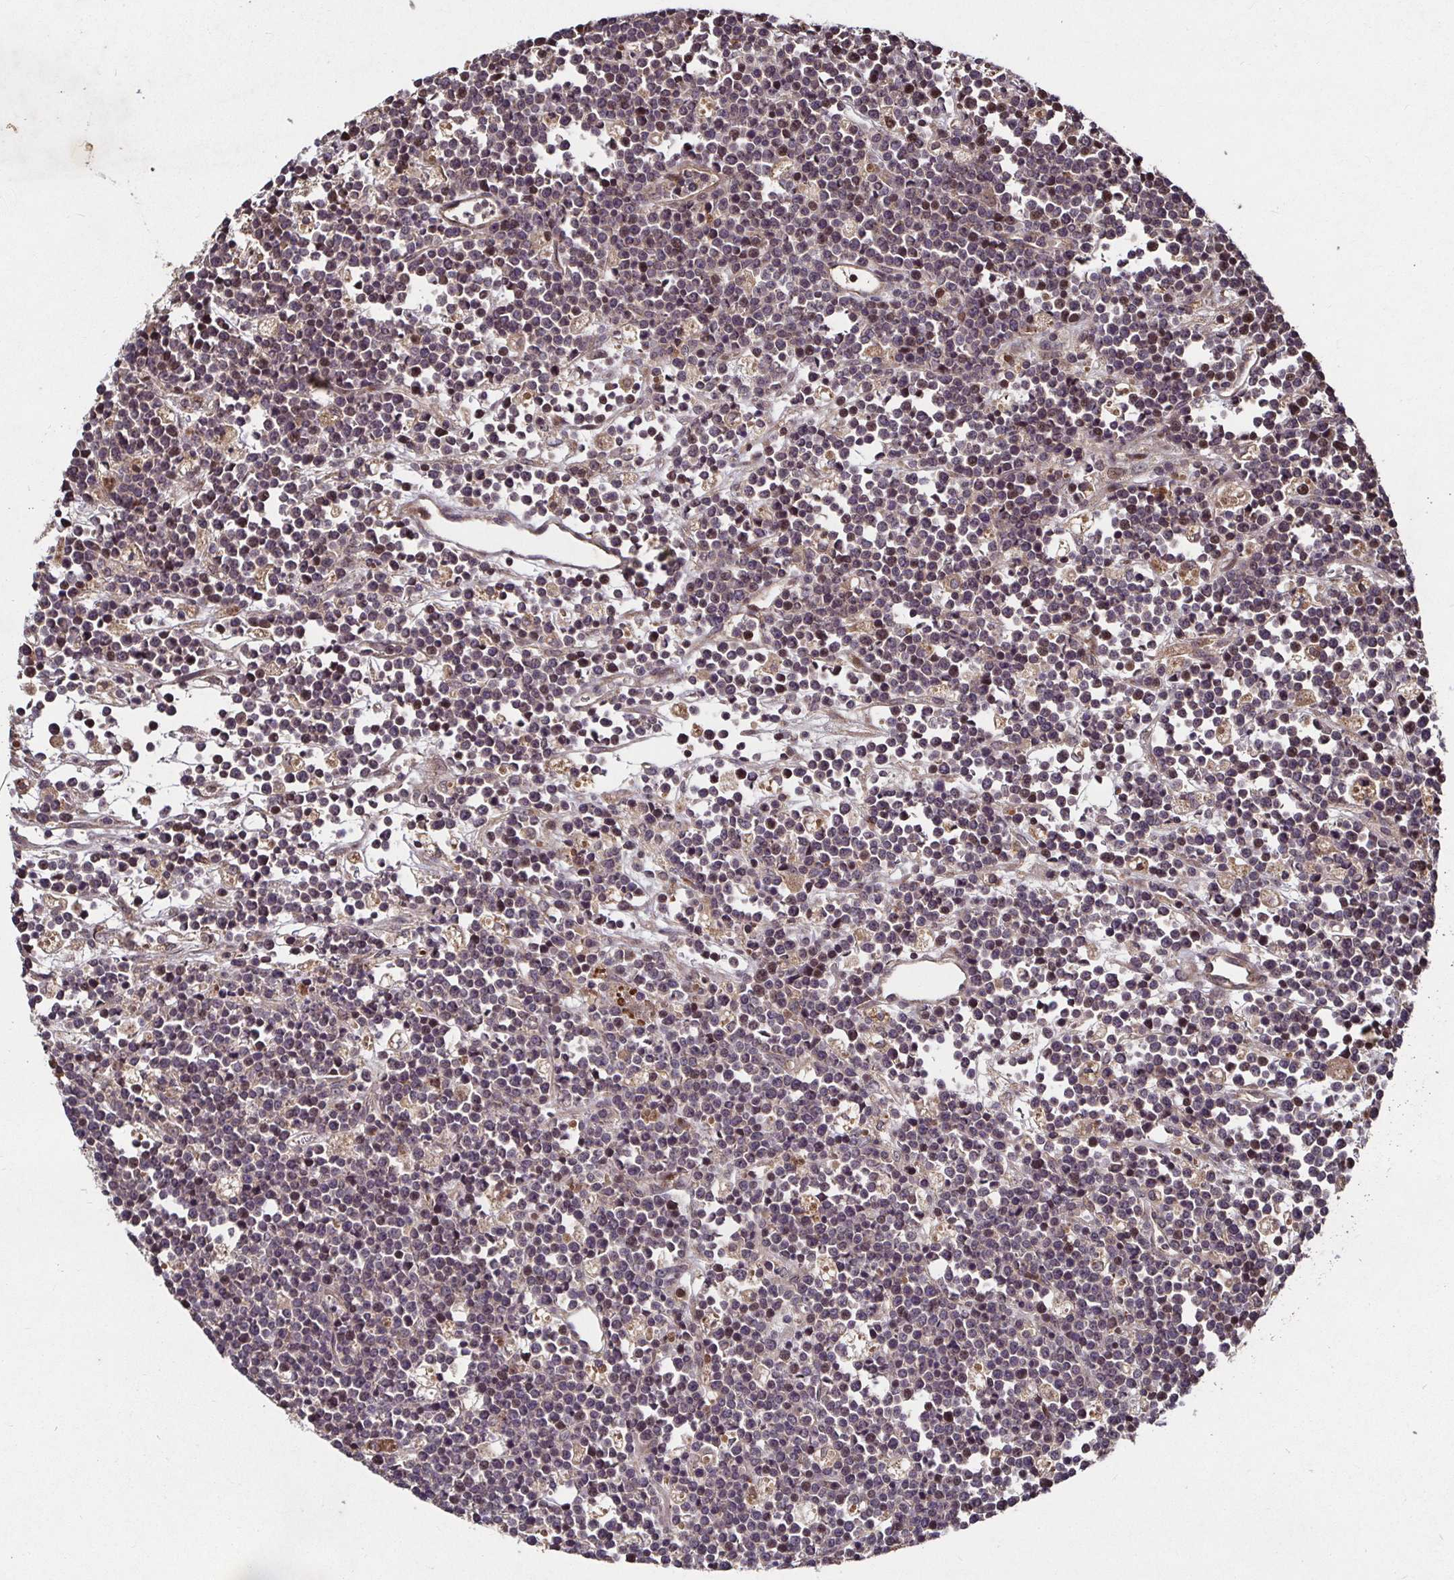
{"staining": {"intensity": "weak", "quantity": "<25%", "location": "cytoplasmic/membranous"}, "tissue": "lymphoma", "cell_type": "Tumor cells", "image_type": "cancer", "snomed": [{"axis": "morphology", "description": "Malignant lymphoma, non-Hodgkin's type, High grade"}, {"axis": "topography", "description": "Ovary"}], "caption": "Protein analysis of malignant lymphoma, non-Hodgkin's type (high-grade) reveals no significant staining in tumor cells. (Brightfield microscopy of DAB (3,3'-diaminobenzidine) immunohistochemistry at high magnification).", "gene": "SMYD3", "patient": {"sex": "female", "age": 56}}